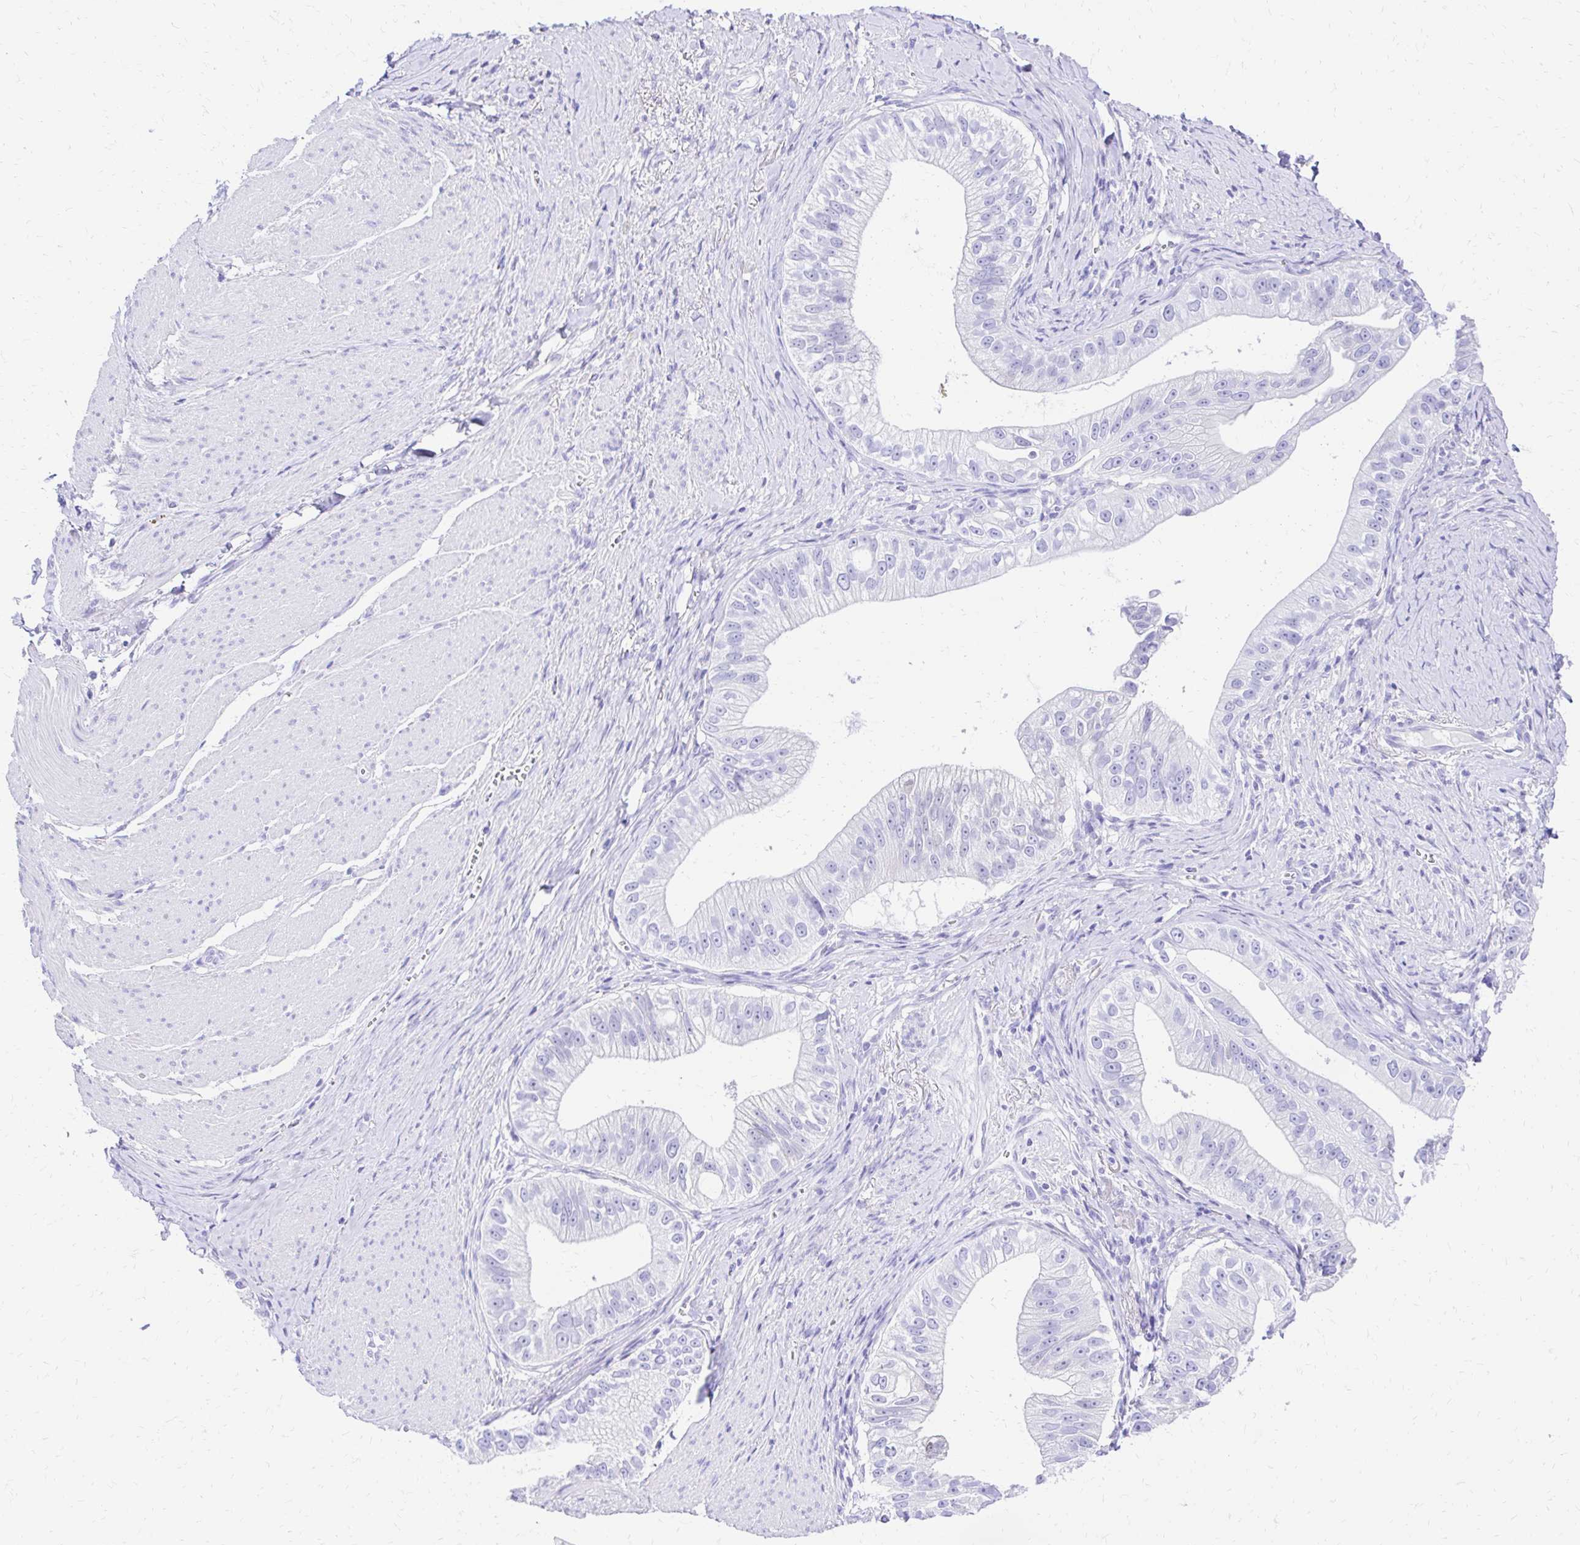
{"staining": {"intensity": "negative", "quantity": "none", "location": "none"}, "tissue": "pancreatic cancer", "cell_type": "Tumor cells", "image_type": "cancer", "snomed": [{"axis": "morphology", "description": "Adenocarcinoma, NOS"}, {"axis": "topography", "description": "Pancreas"}], "caption": "Immunohistochemistry photomicrograph of neoplastic tissue: human pancreatic cancer (adenocarcinoma) stained with DAB (3,3'-diaminobenzidine) shows no significant protein staining in tumor cells.", "gene": "S100G", "patient": {"sex": "male", "age": 70}}